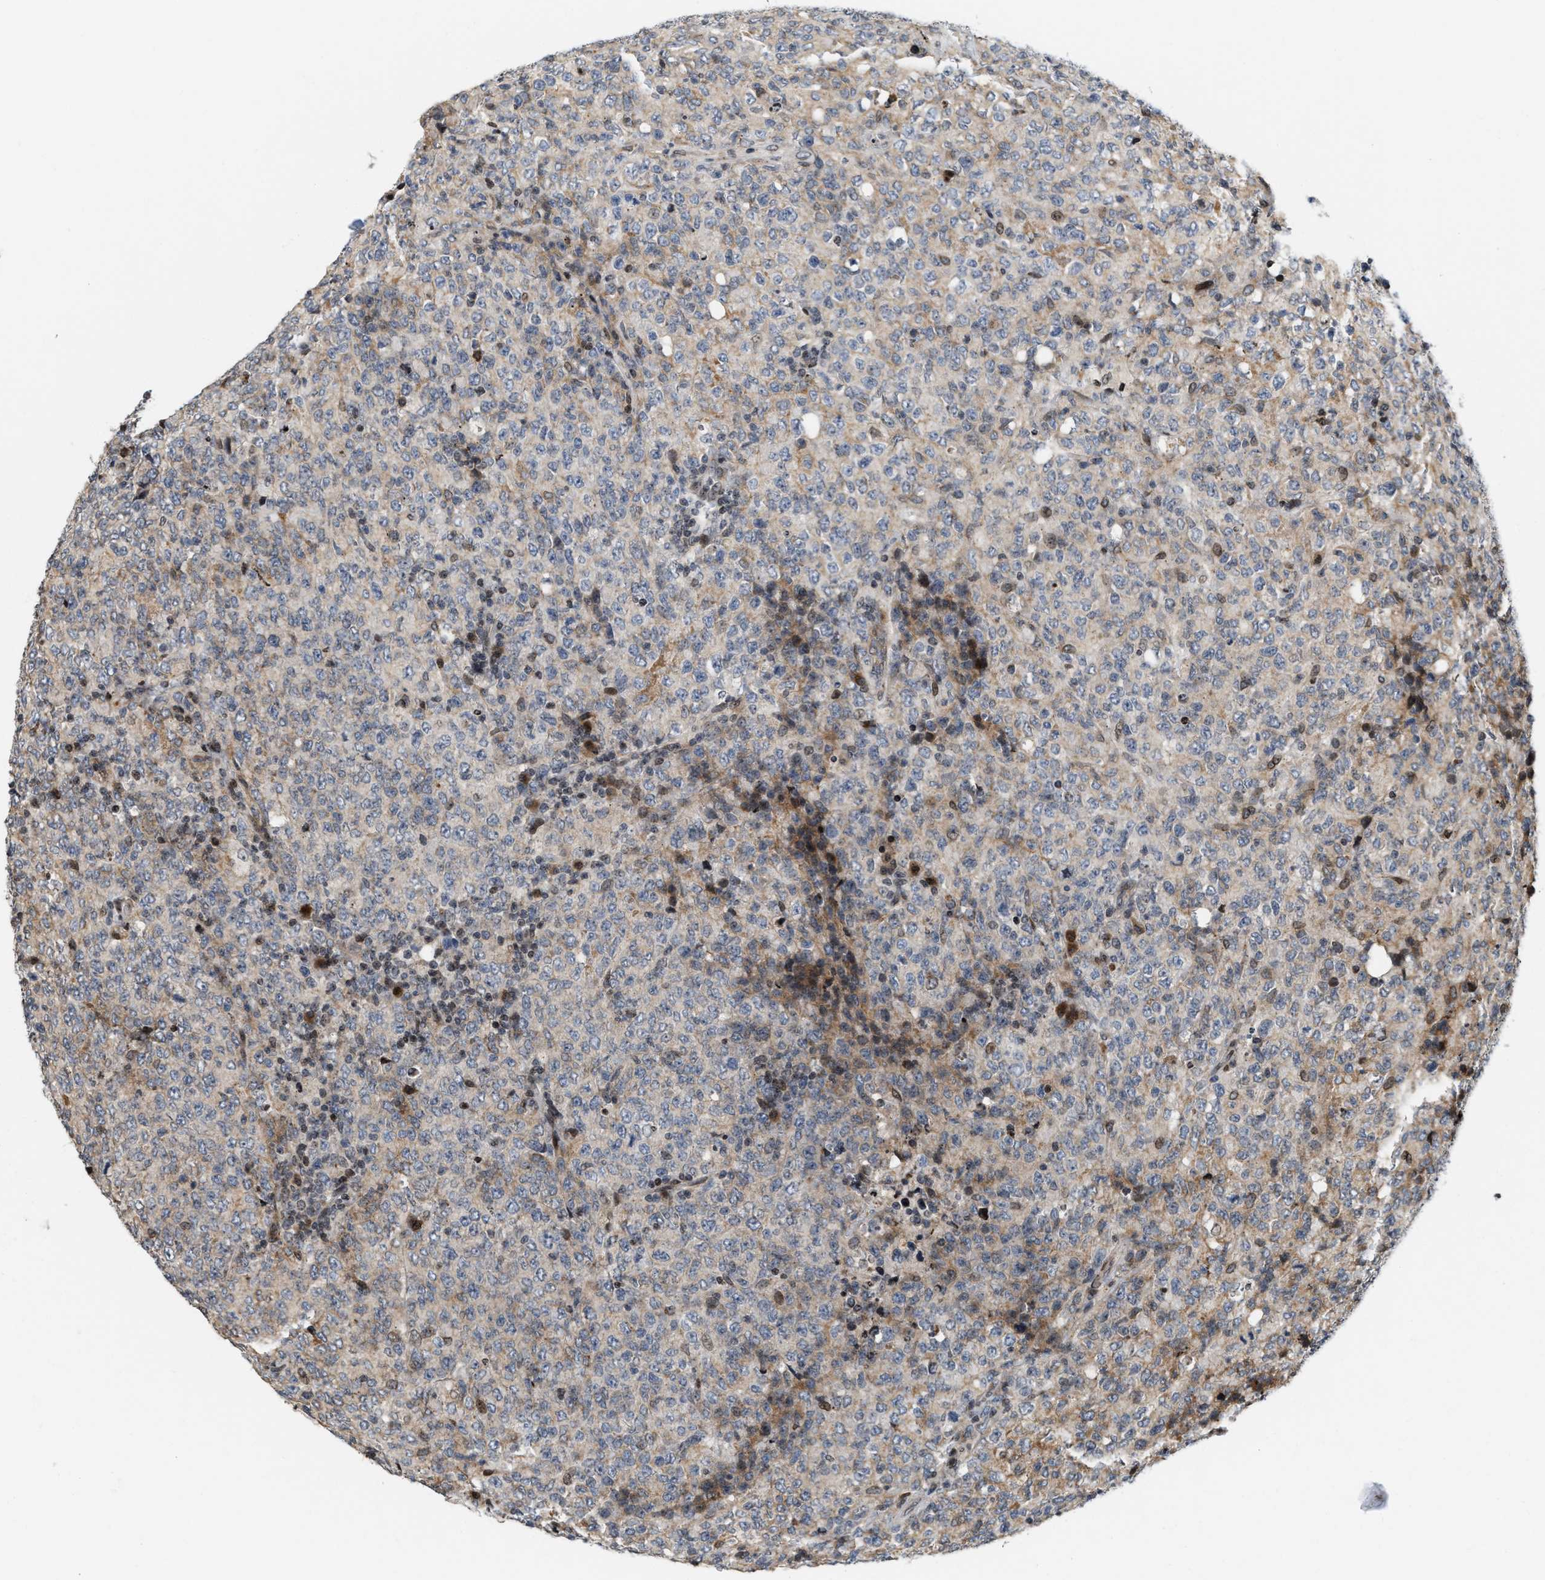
{"staining": {"intensity": "weak", "quantity": "<25%", "location": "cytoplasmic/membranous"}, "tissue": "lymphoma", "cell_type": "Tumor cells", "image_type": "cancer", "snomed": [{"axis": "morphology", "description": "Malignant lymphoma, non-Hodgkin's type, High grade"}, {"axis": "topography", "description": "Tonsil"}], "caption": "Tumor cells are negative for brown protein staining in malignant lymphoma, non-Hodgkin's type (high-grade).", "gene": "PDZD2", "patient": {"sex": "female", "age": 36}}